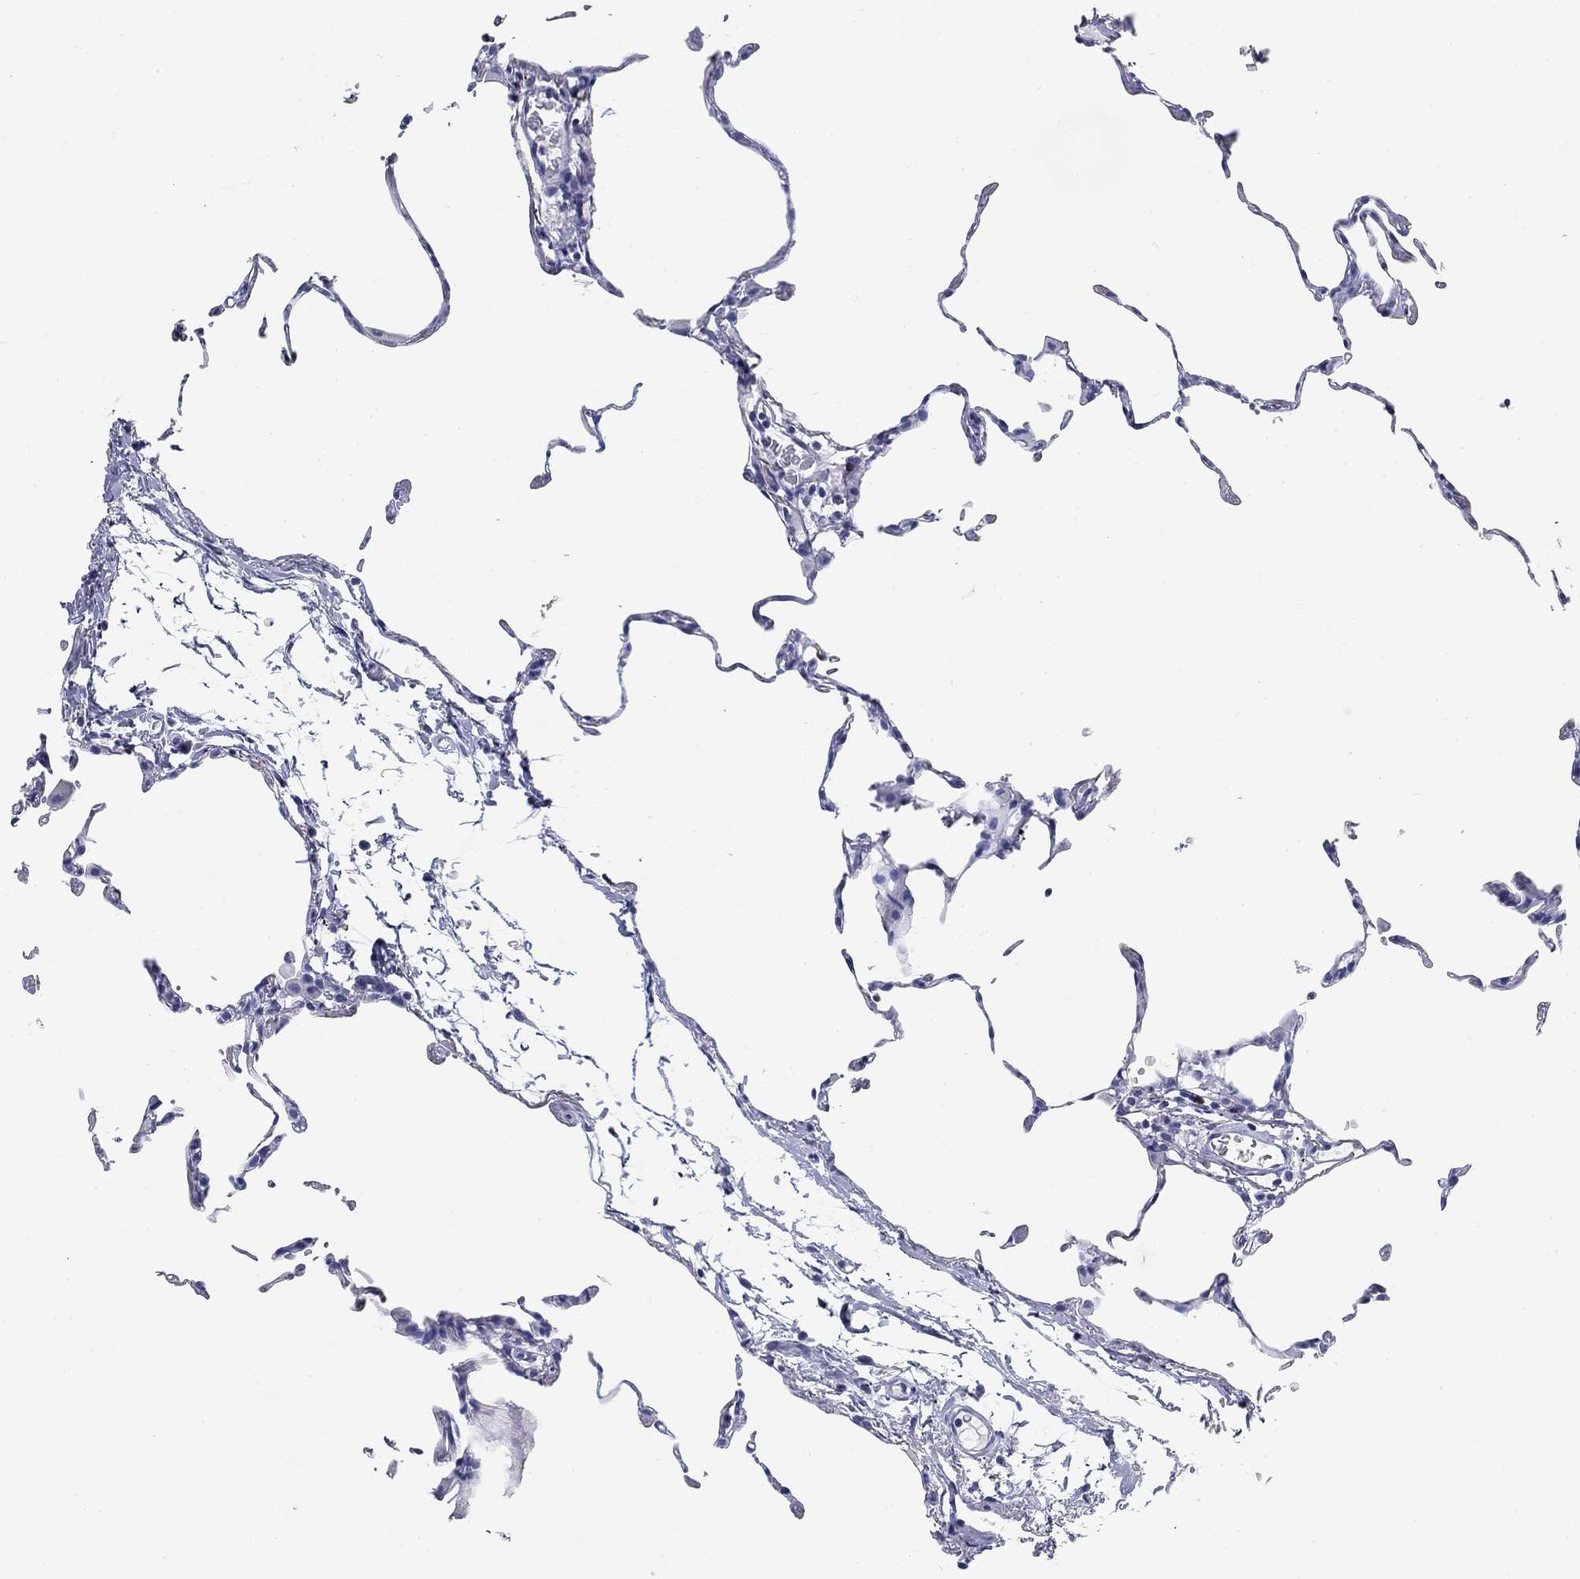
{"staining": {"intensity": "negative", "quantity": "none", "location": "none"}, "tissue": "lung", "cell_type": "Alveolar cells", "image_type": "normal", "snomed": [{"axis": "morphology", "description": "Normal tissue, NOS"}, {"axis": "topography", "description": "Lung"}], "caption": "DAB (3,3'-diaminobenzidine) immunohistochemical staining of normal human lung exhibits no significant expression in alveolar cells. (Immunohistochemistry, brightfield microscopy, high magnification).", "gene": "CD79B", "patient": {"sex": "female", "age": 57}}